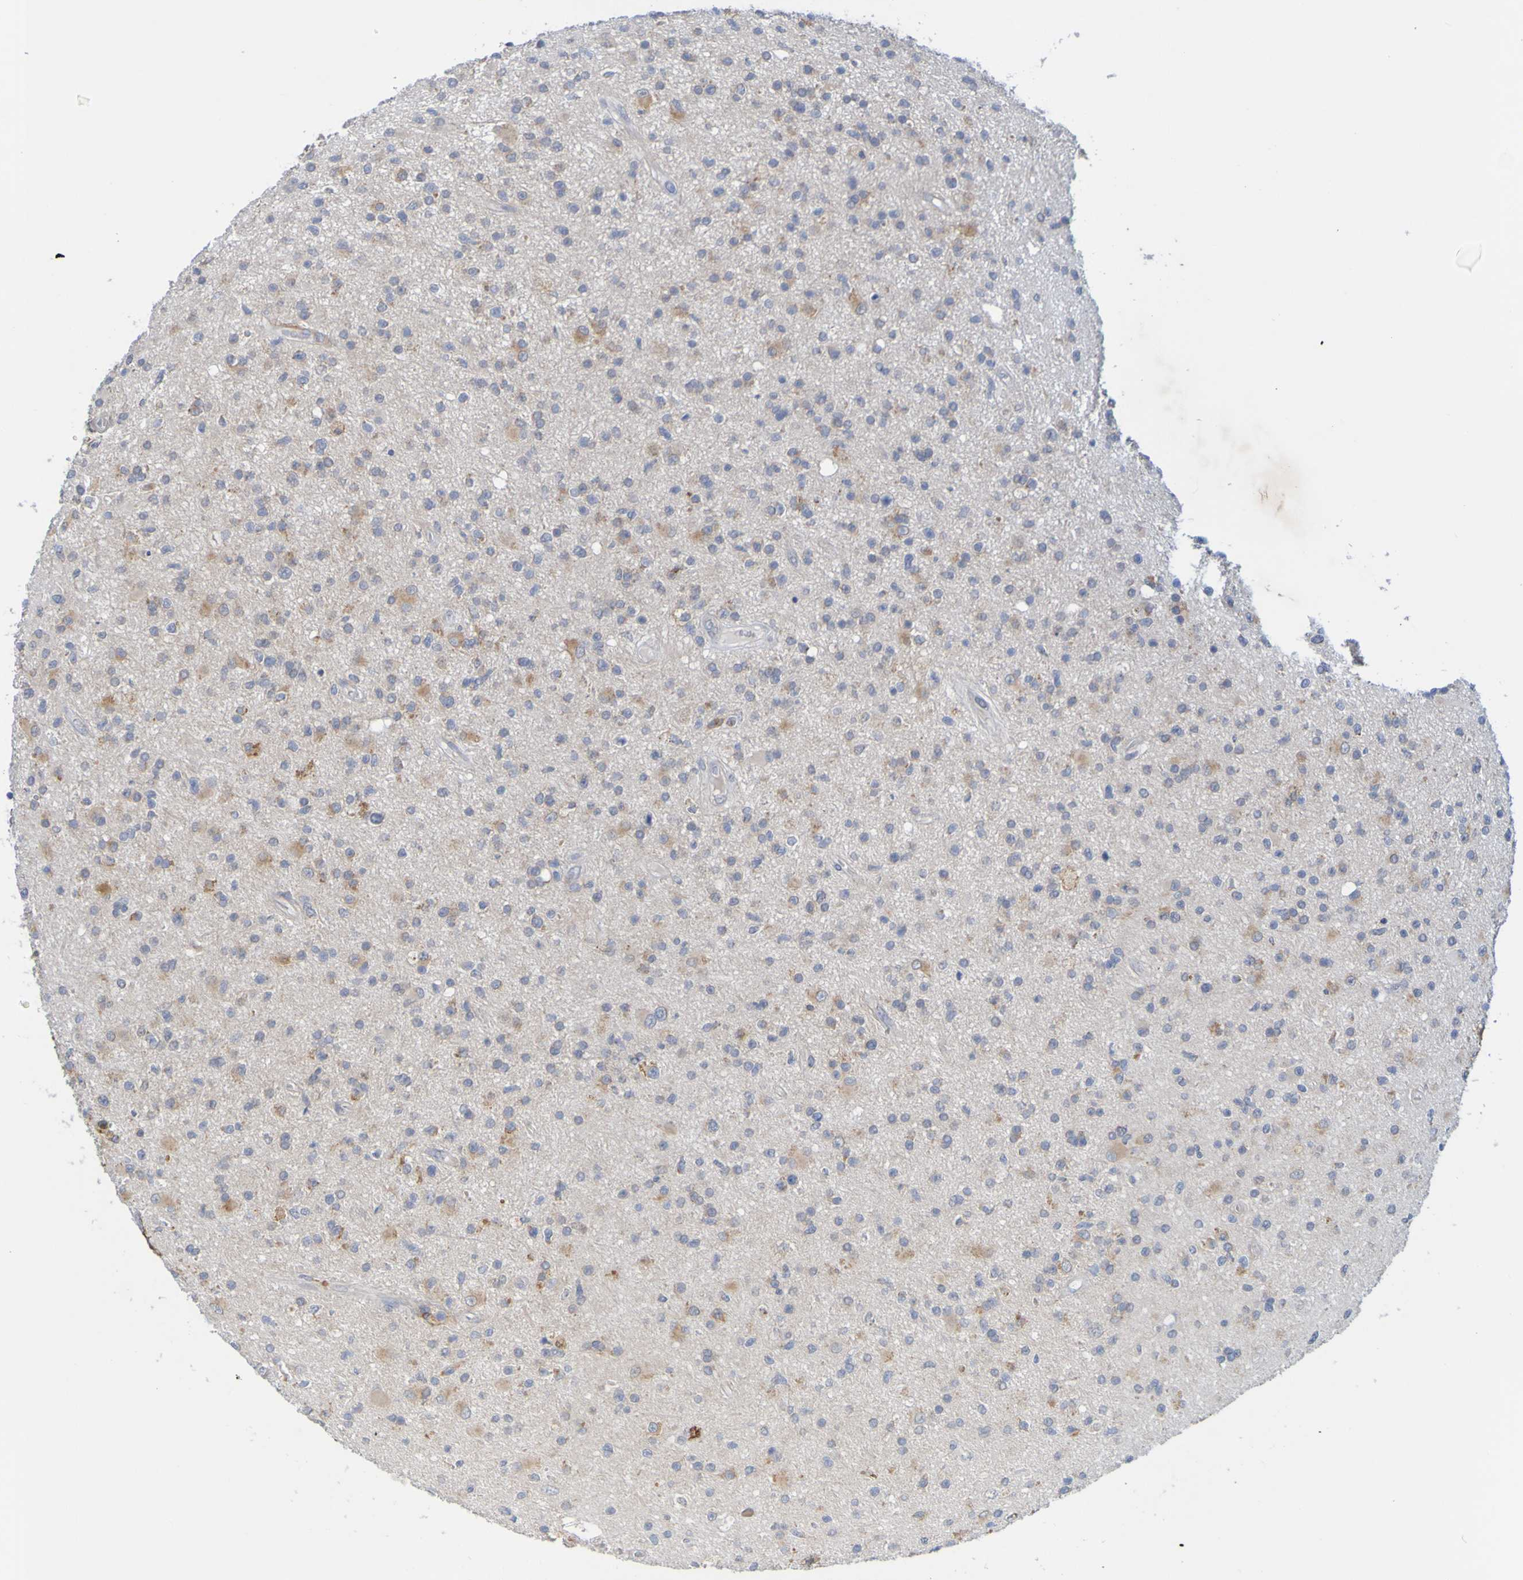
{"staining": {"intensity": "weak", "quantity": "25%-75%", "location": "cytoplasmic/membranous"}, "tissue": "glioma", "cell_type": "Tumor cells", "image_type": "cancer", "snomed": [{"axis": "morphology", "description": "Glioma, malignant, High grade"}, {"axis": "topography", "description": "Brain"}], "caption": "Immunohistochemical staining of human high-grade glioma (malignant) demonstrates low levels of weak cytoplasmic/membranous protein expression in approximately 25%-75% of tumor cells. Ihc stains the protein of interest in brown and the nuclei are stained blue.", "gene": "LILRB5", "patient": {"sex": "male", "age": 33}}